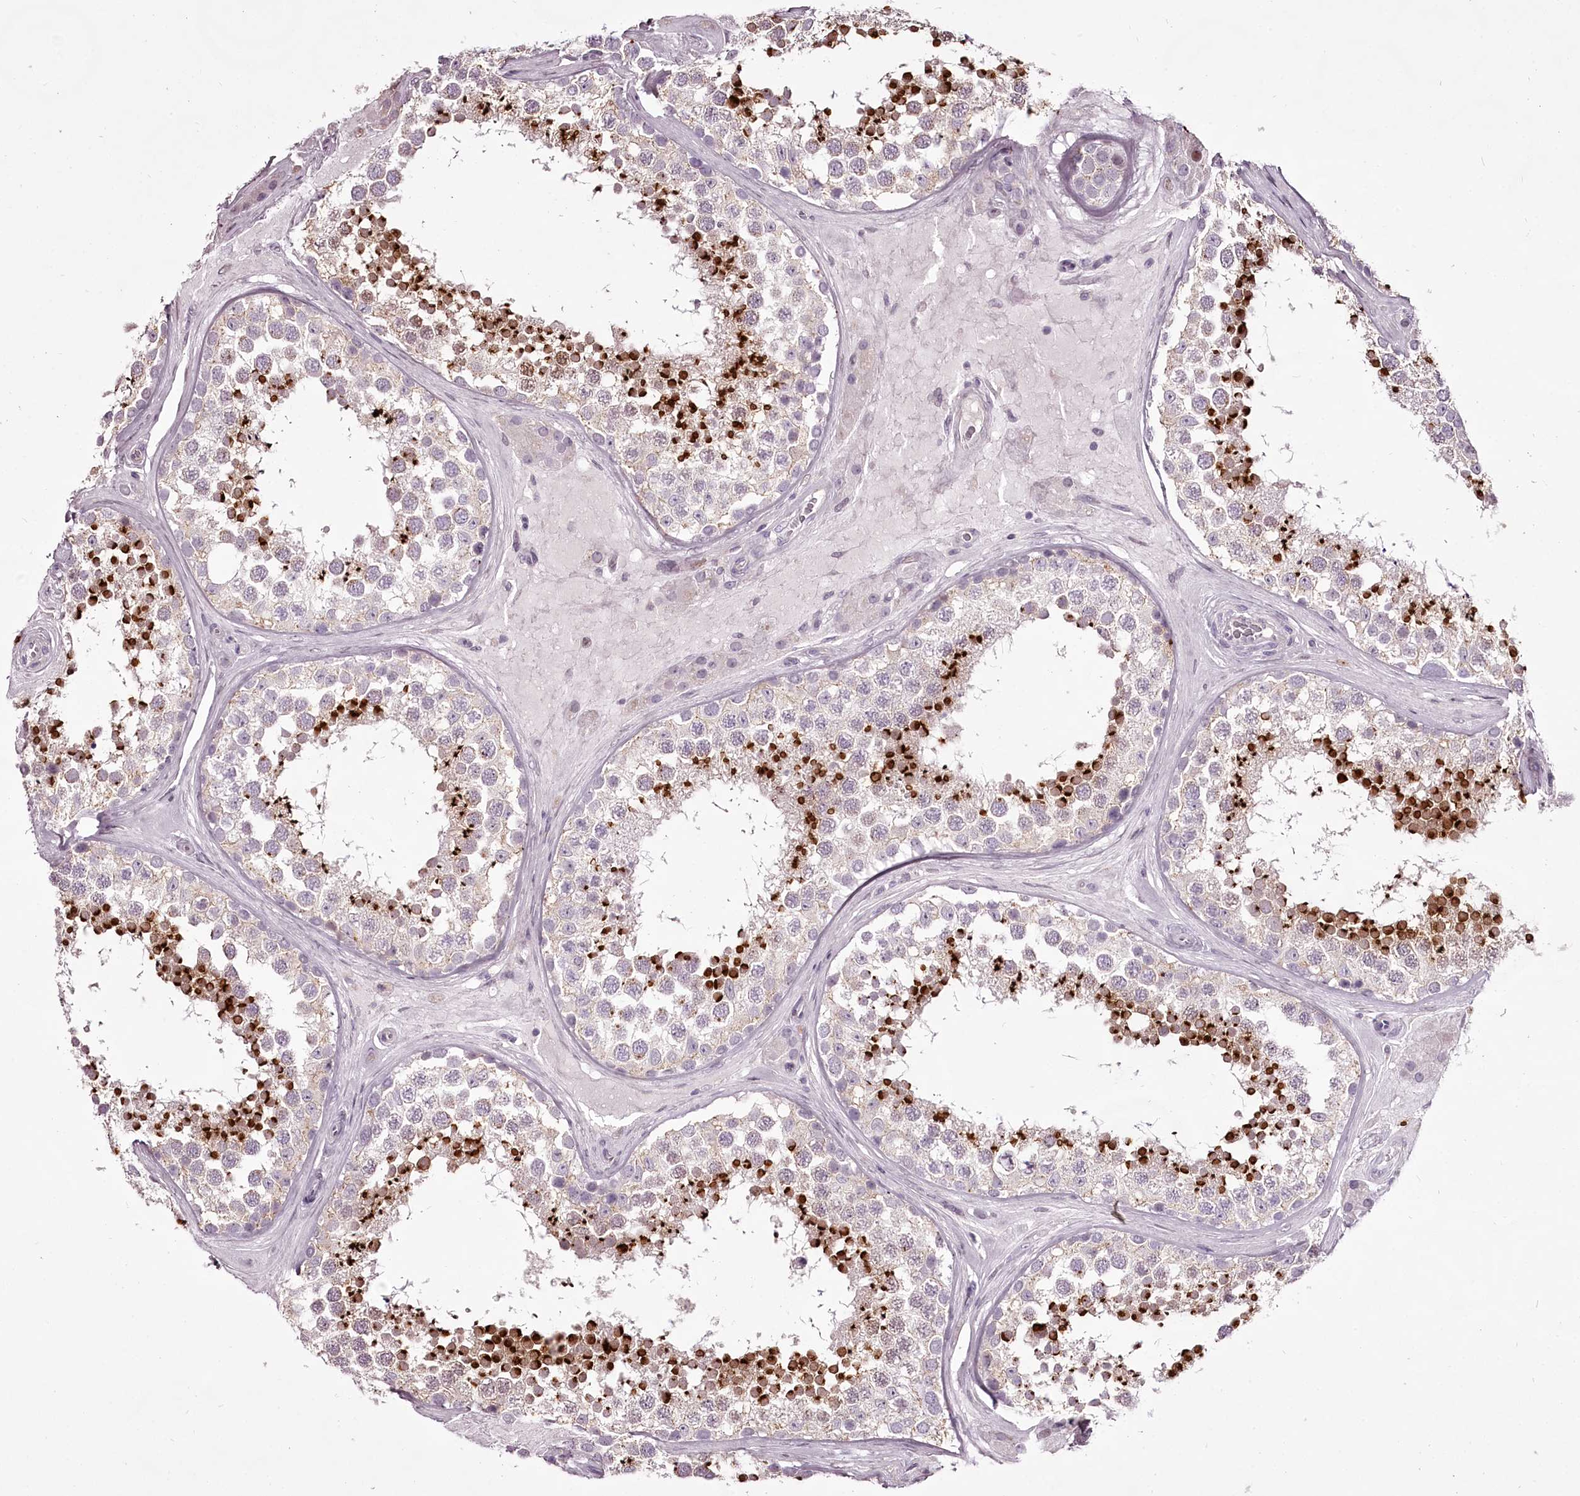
{"staining": {"intensity": "strong", "quantity": "<25%", "location": "cytoplasmic/membranous,nuclear"}, "tissue": "testis", "cell_type": "Cells in seminiferous ducts", "image_type": "normal", "snomed": [{"axis": "morphology", "description": "Normal tissue, NOS"}, {"axis": "topography", "description": "Testis"}], "caption": "Protein analysis of normal testis displays strong cytoplasmic/membranous,nuclear expression in approximately <25% of cells in seminiferous ducts. The protein of interest is stained brown, and the nuclei are stained in blue (DAB (3,3'-diaminobenzidine) IHC with brightfield microscopy, high magnification).", "gene": "C1orf56", "patient": {"sex": "male", "age": 46}}